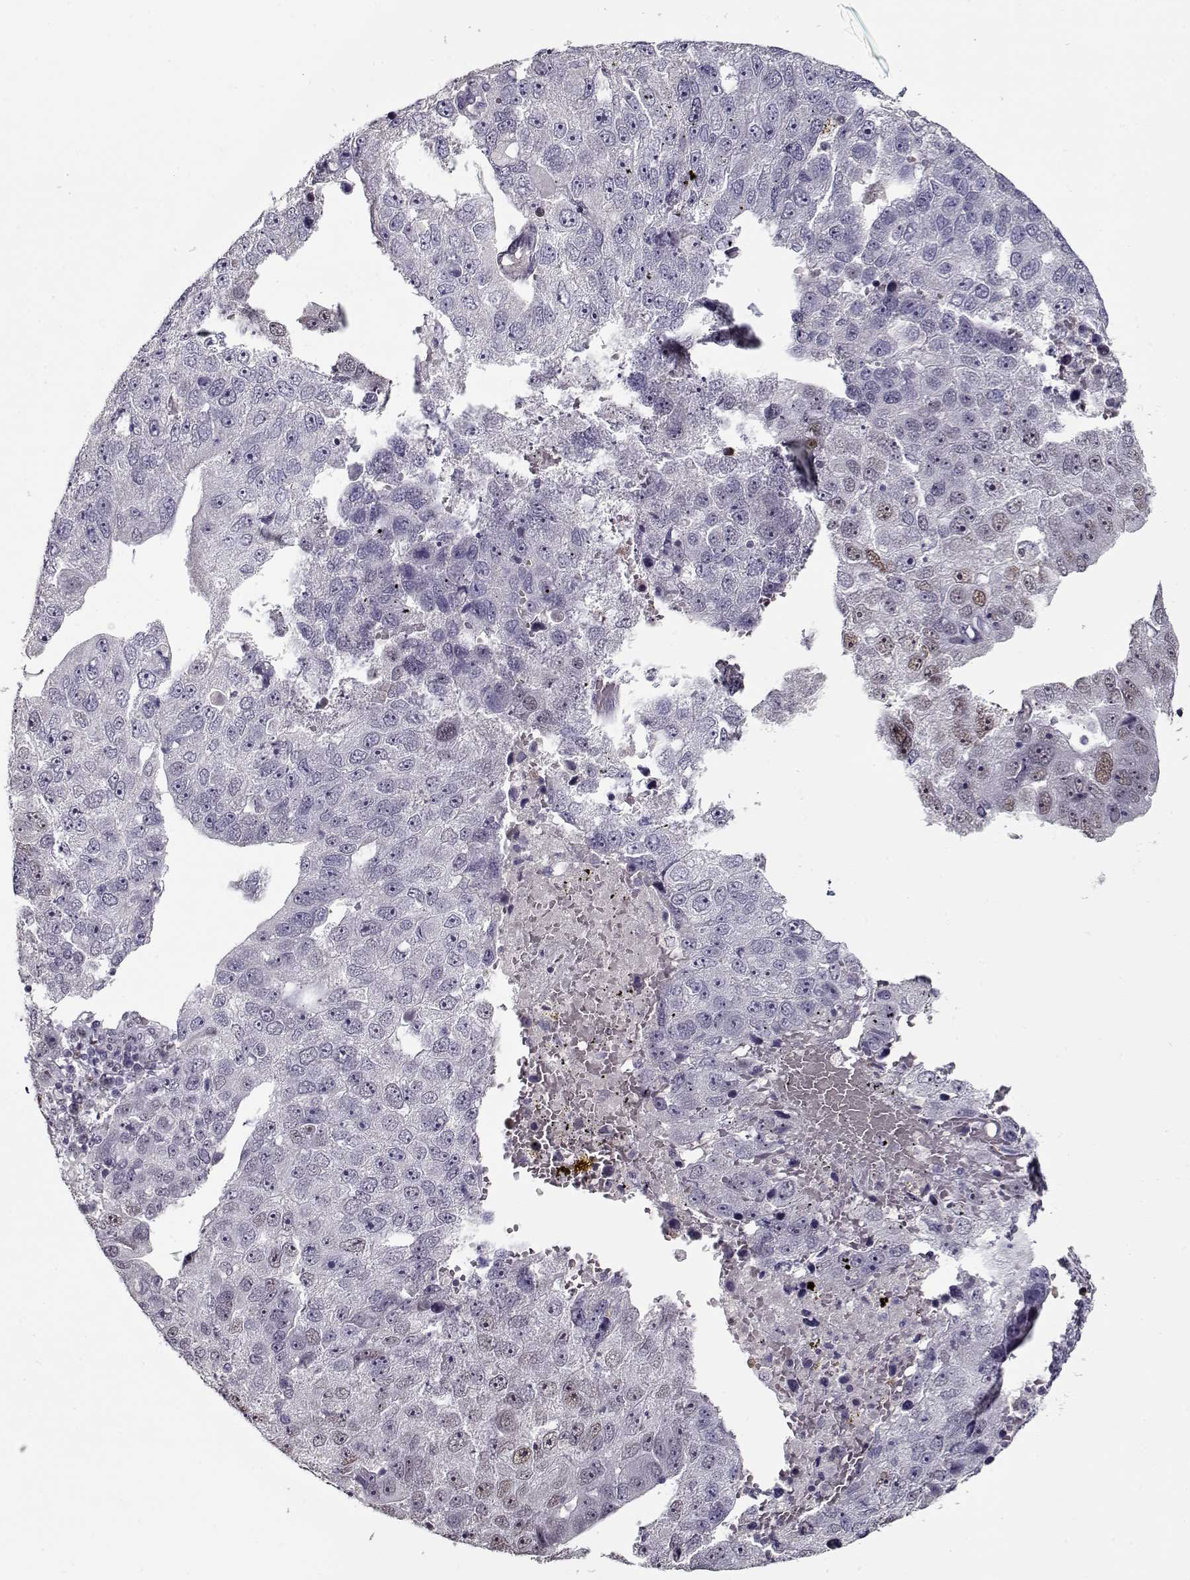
{"staining": {"intensity": "negative", "quantity": "none", "location": "none"}, "tissue": "pancreatic cancer", "cell_type": "Tumor cells", "image_type": "cancer", "snomed": [{"axis": "morphology", "description": "Adenocarcinoma, NOS"}, {"axis": "topography", "description": "Pancreas"}], "caption": "DAB immunohistochemical staining of adenocarcinoma (pancreatic) displays no significant staining in tumor cells.", "gene": "PRMT8", "patient": {"sex": "female", "age": 61}}